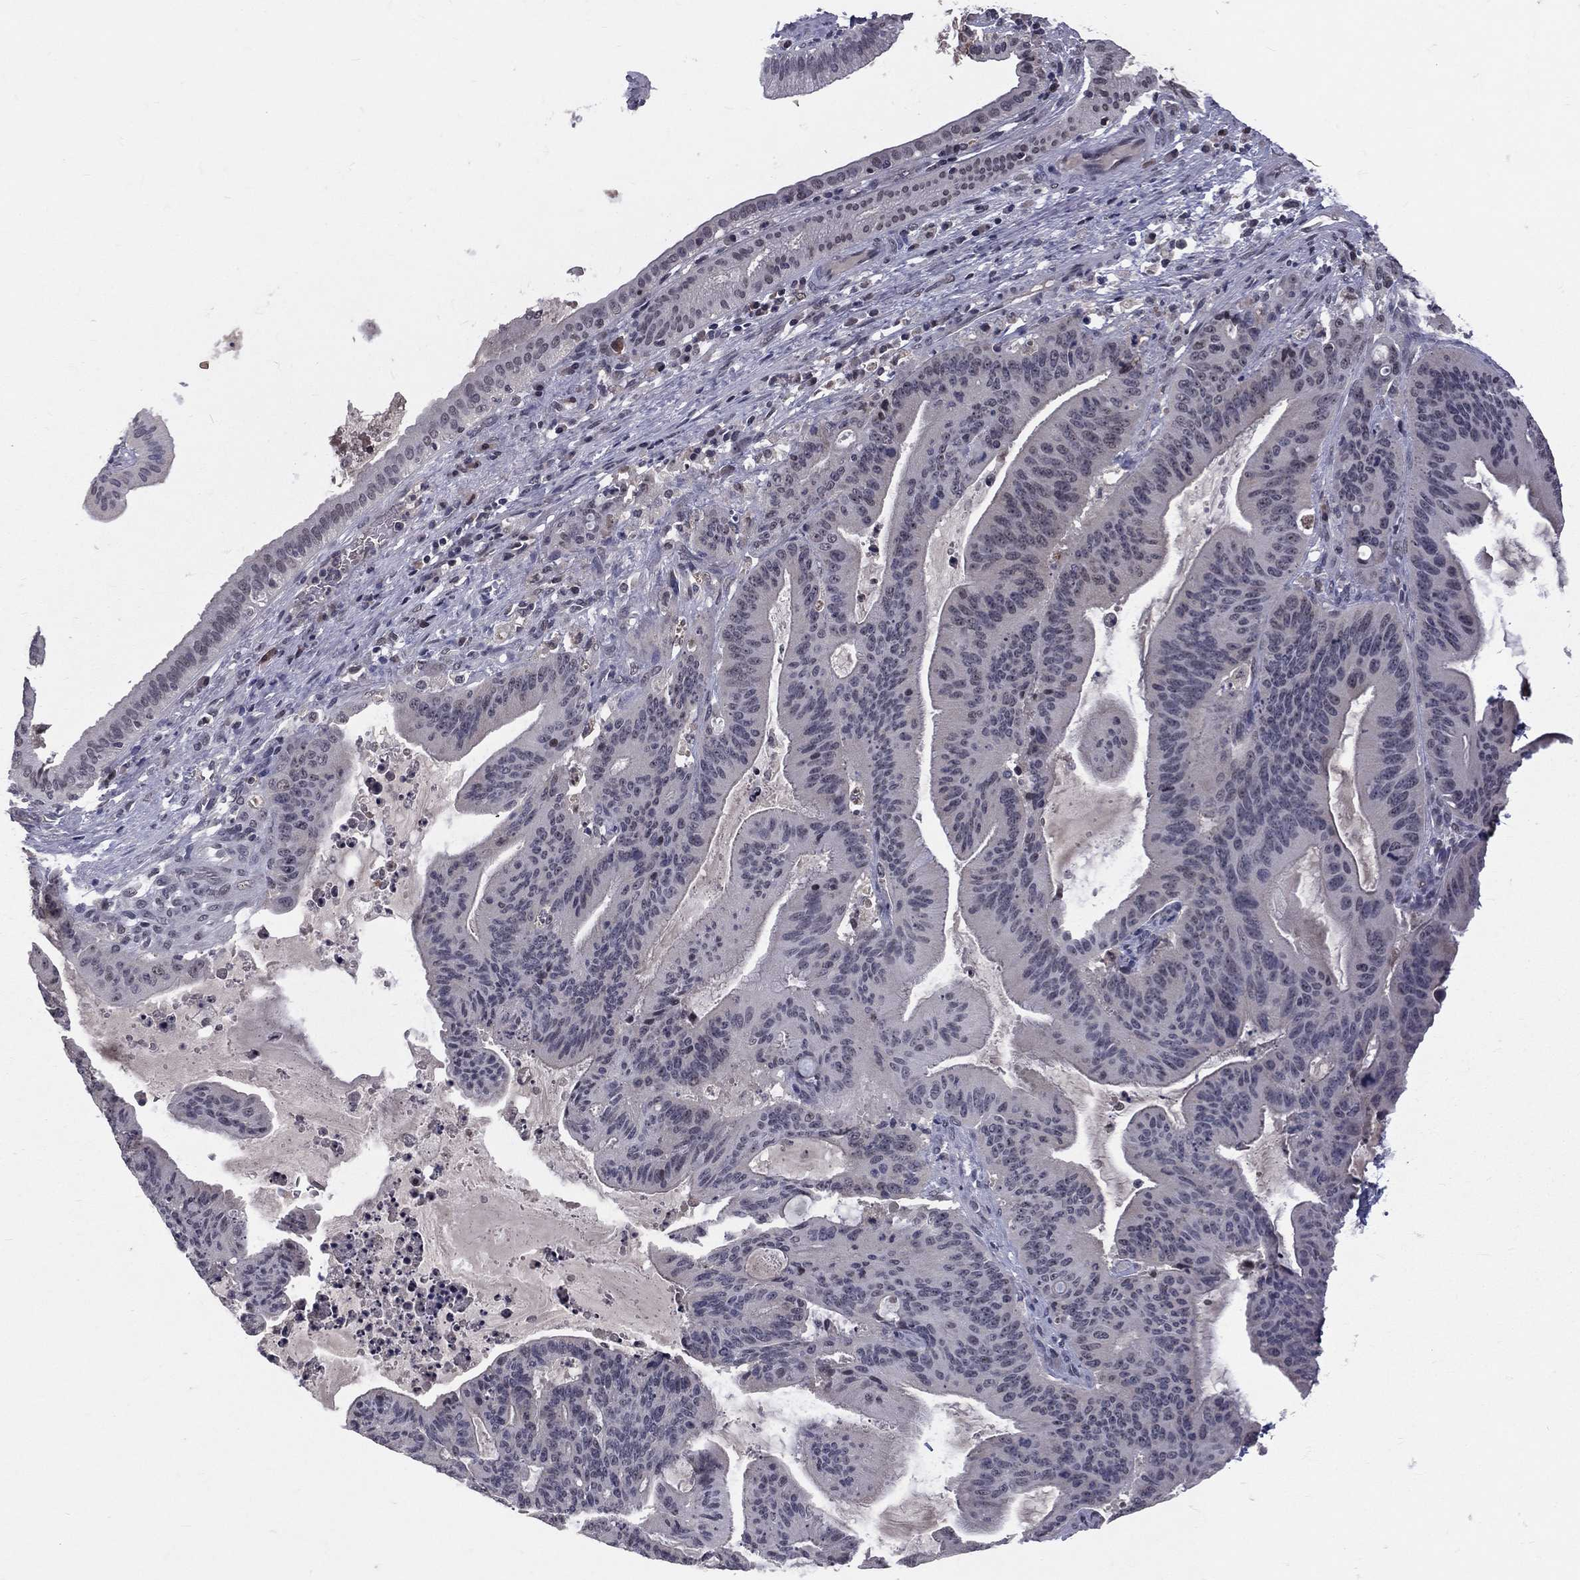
{"staining": {"intensity": "negative", "quantity": "none", "location": "none"}, "tissue": "liver cancer", "cell_type": "Tumor cells", "image_type": "cancer", "snomed": [{"axis": "morphology", "description": "Cholangiocarcinoma"}, {"axis": "topography", "description": "Liver"}], "caption": "A micrograph of liver cancer (cholangiocarcinoma) stained for a protein displays no brown staining in tumor cells.", "gene": "DSG4", "patient": {"sex": "female", "age": 73}}